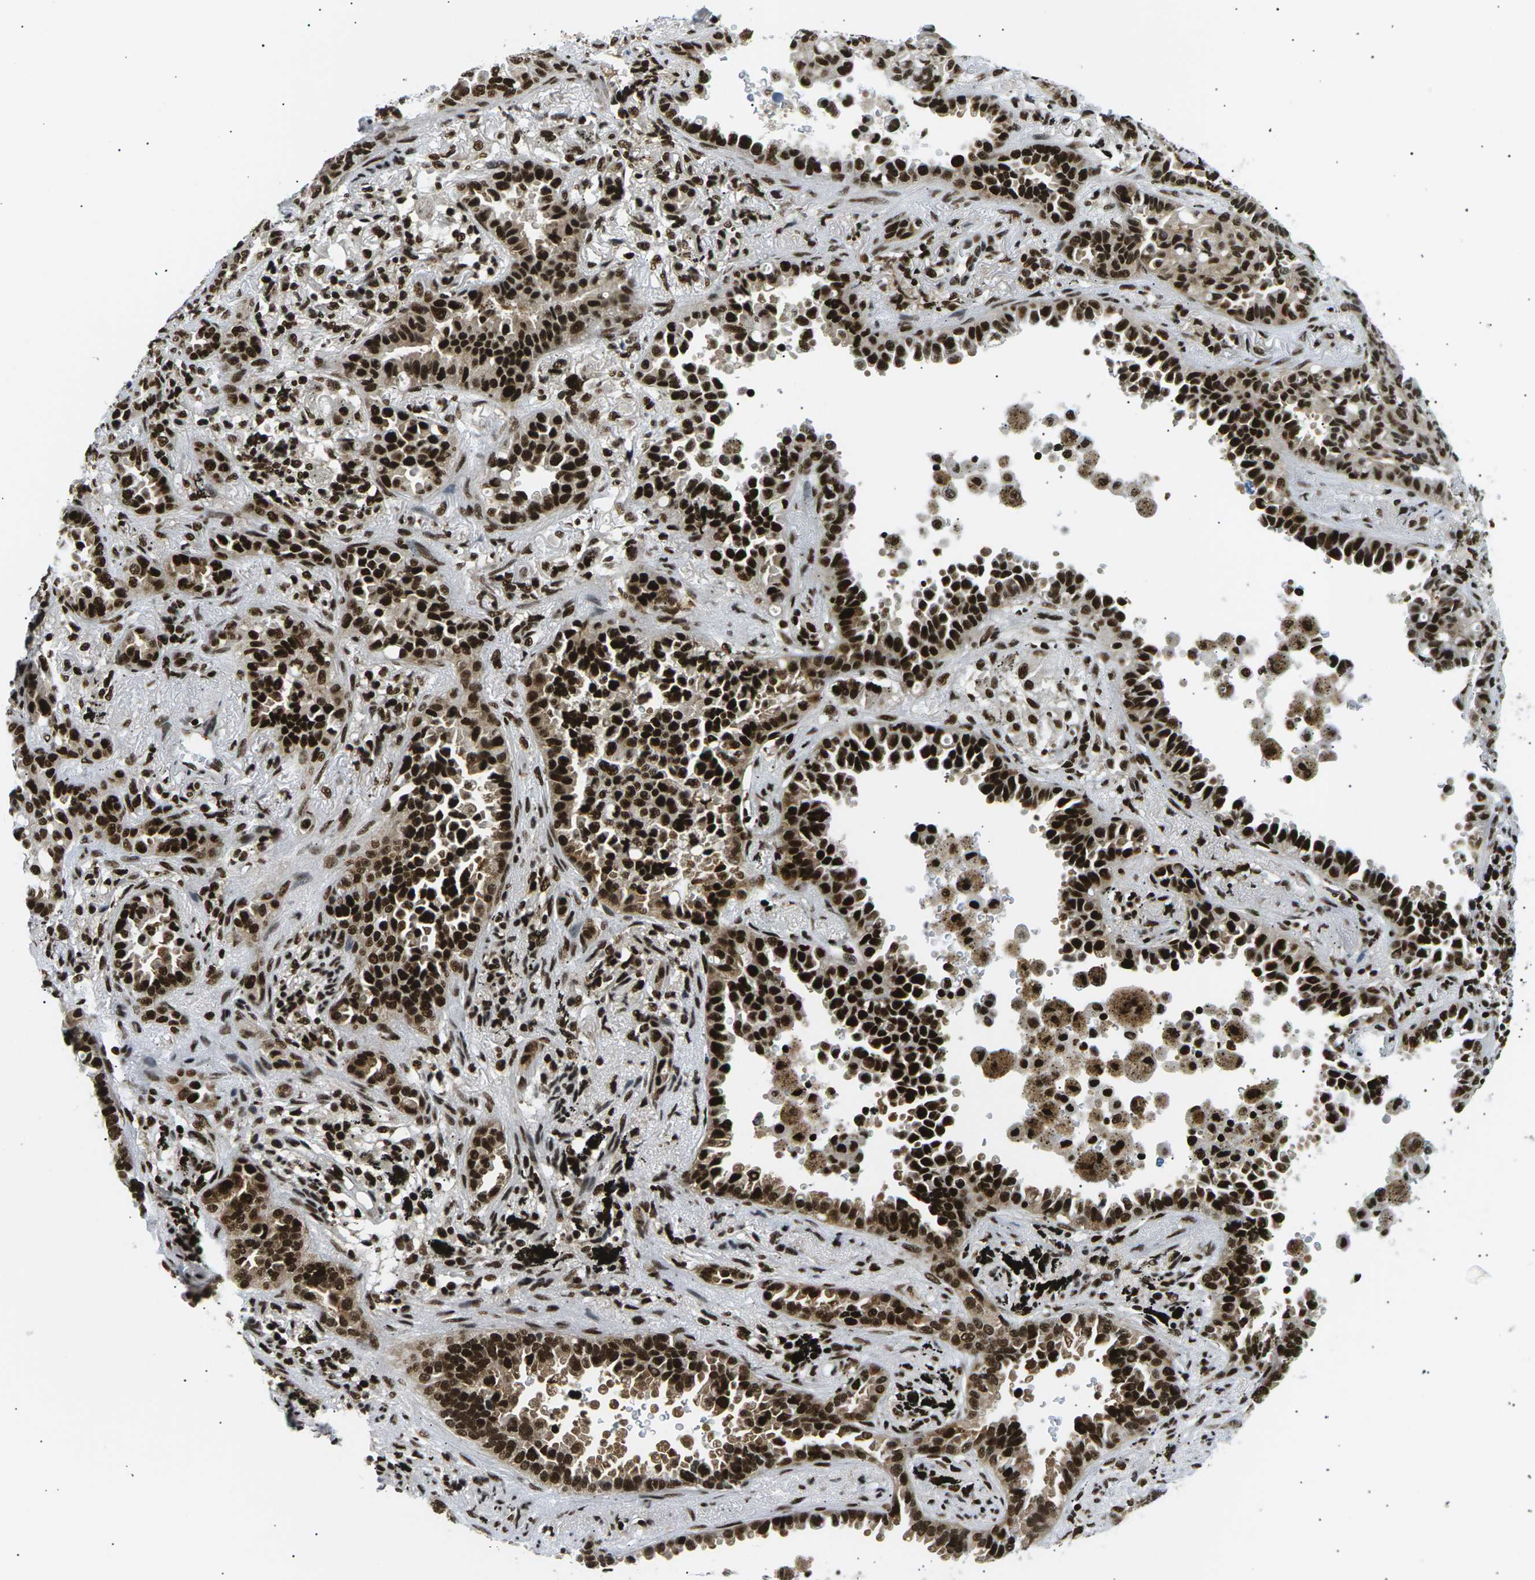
{"staining": {"intensity": "strong", "quantity": ">75%", "location": "cytoplasmic/membranous,nuclear"}, "tissue": "lung cancer", "cell_type": "Tumor cells", "image_type": "cancer", "snomed": [{"axis": "morphology", "description": "Normal tissue, NOS"}, {"axis": "morphology", "description": "Adenocarcinoma, NOS"}, {"axis": "topography", "description": "Lung"}], "caption": "Protein expression by IHC demonstrates strong cytoplasmic/membranous and nuclear staining in about >75% of tumor cells in lung cancer (adenocarcinoma). (Brightfield microscopy of DAB IHC at high magnification).", "gene": "RPA2", "patient": {"sex": "male", "age": 59}}